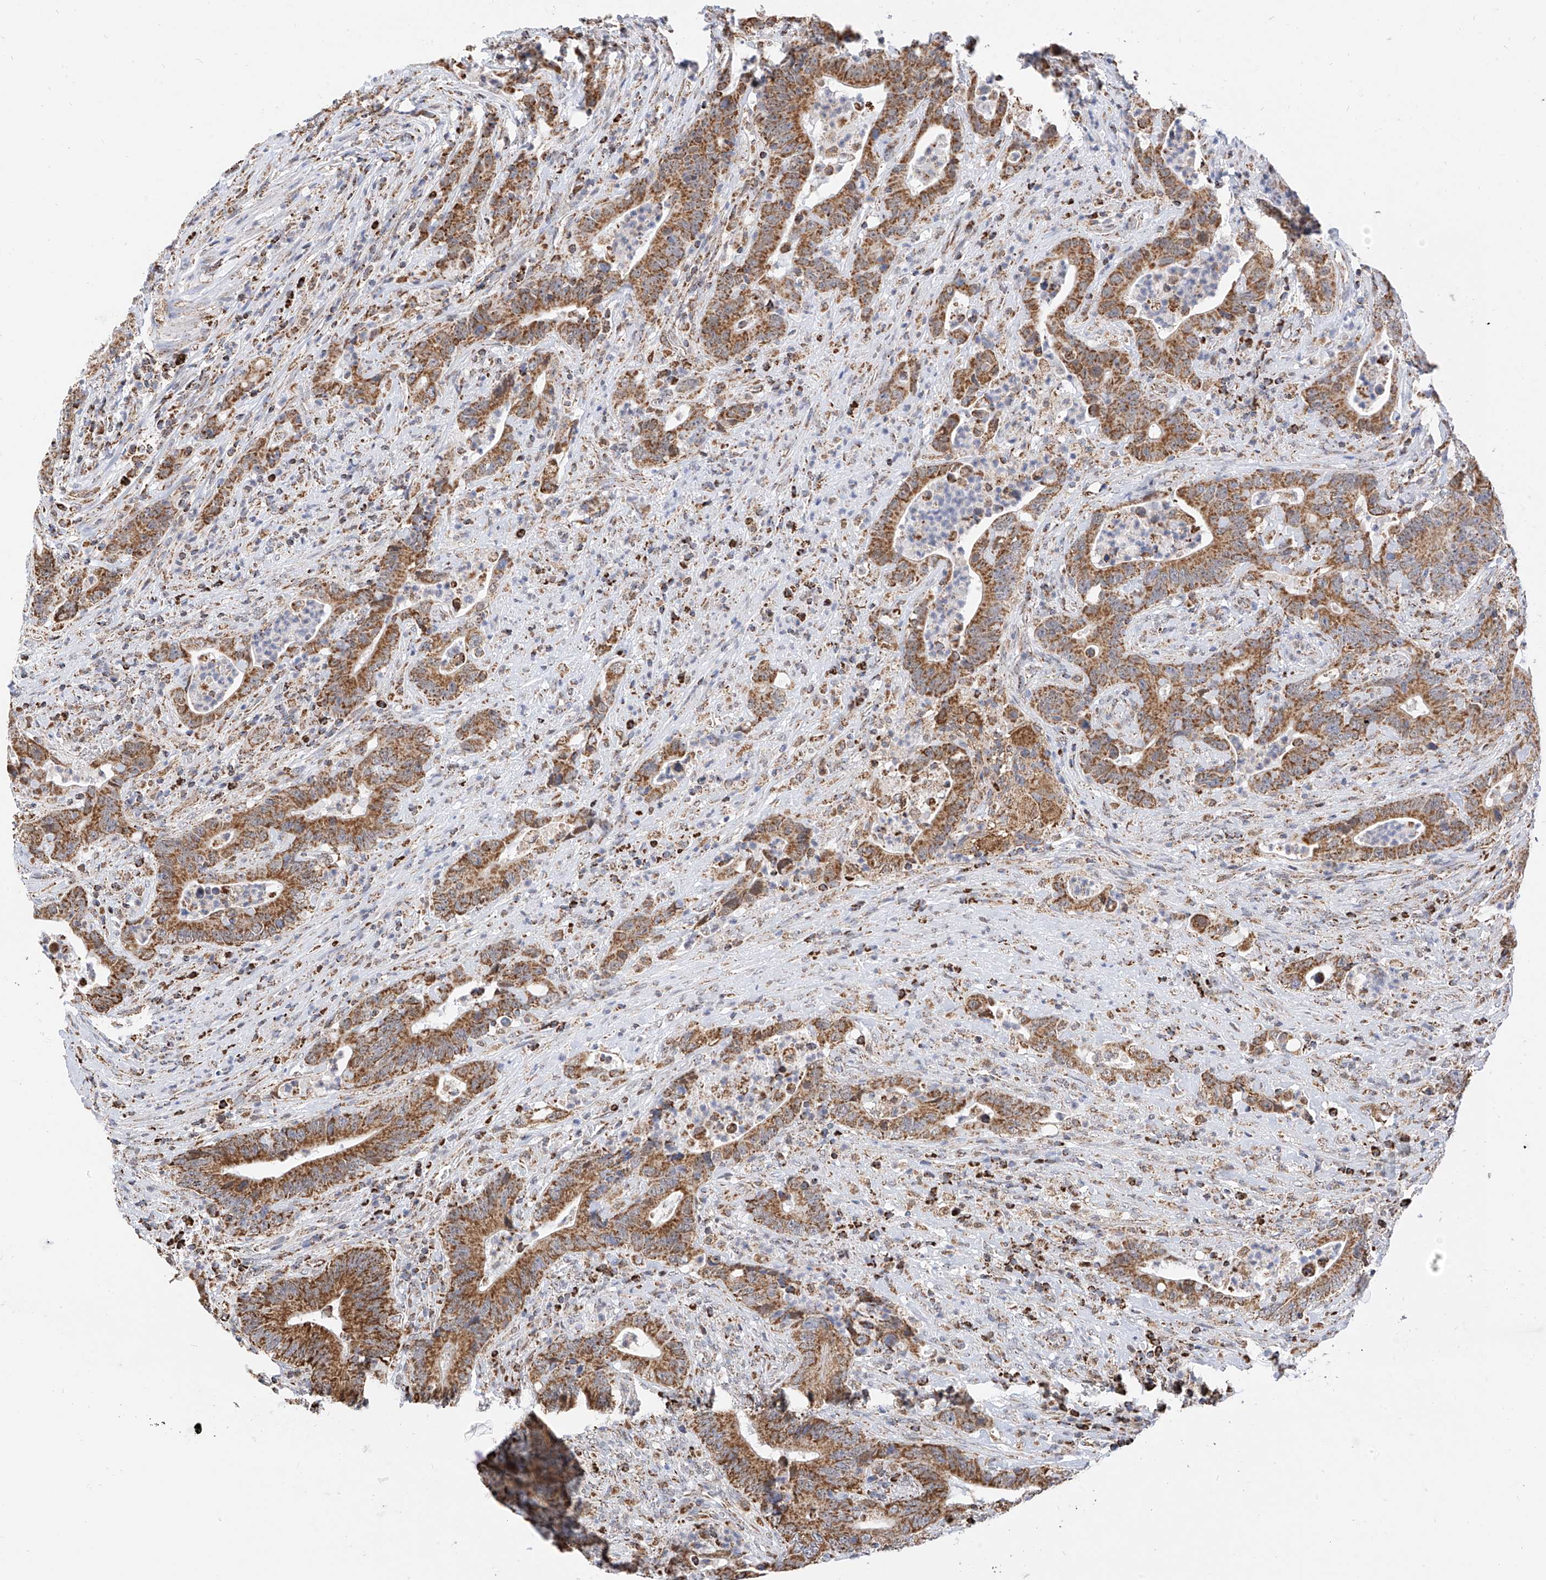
{"staining": {"intensity": "moderate", "quantity": ">75%", "location": "cytoplasmic/membranous"}, "tissue": "colorectal cancer", "cell_type": "Tumor cells", "image_type": "cancer", "snomed": [{"axis": "morphology", "description": "Adenocarcinoma, NOS"}, {"axis": "topography", "description": "Colon"}], "caption": "A histopathology image of colorectal cancer (adenocarcinoma) stained for a protein exhibits moderate cytoplasmic/membranous brown staining in tumor cells. (brown staining indicates protein expression, while blue staining denotes nuclei).", "gene": "NALCN", "patient": {"sex": "female", "age": 75}}